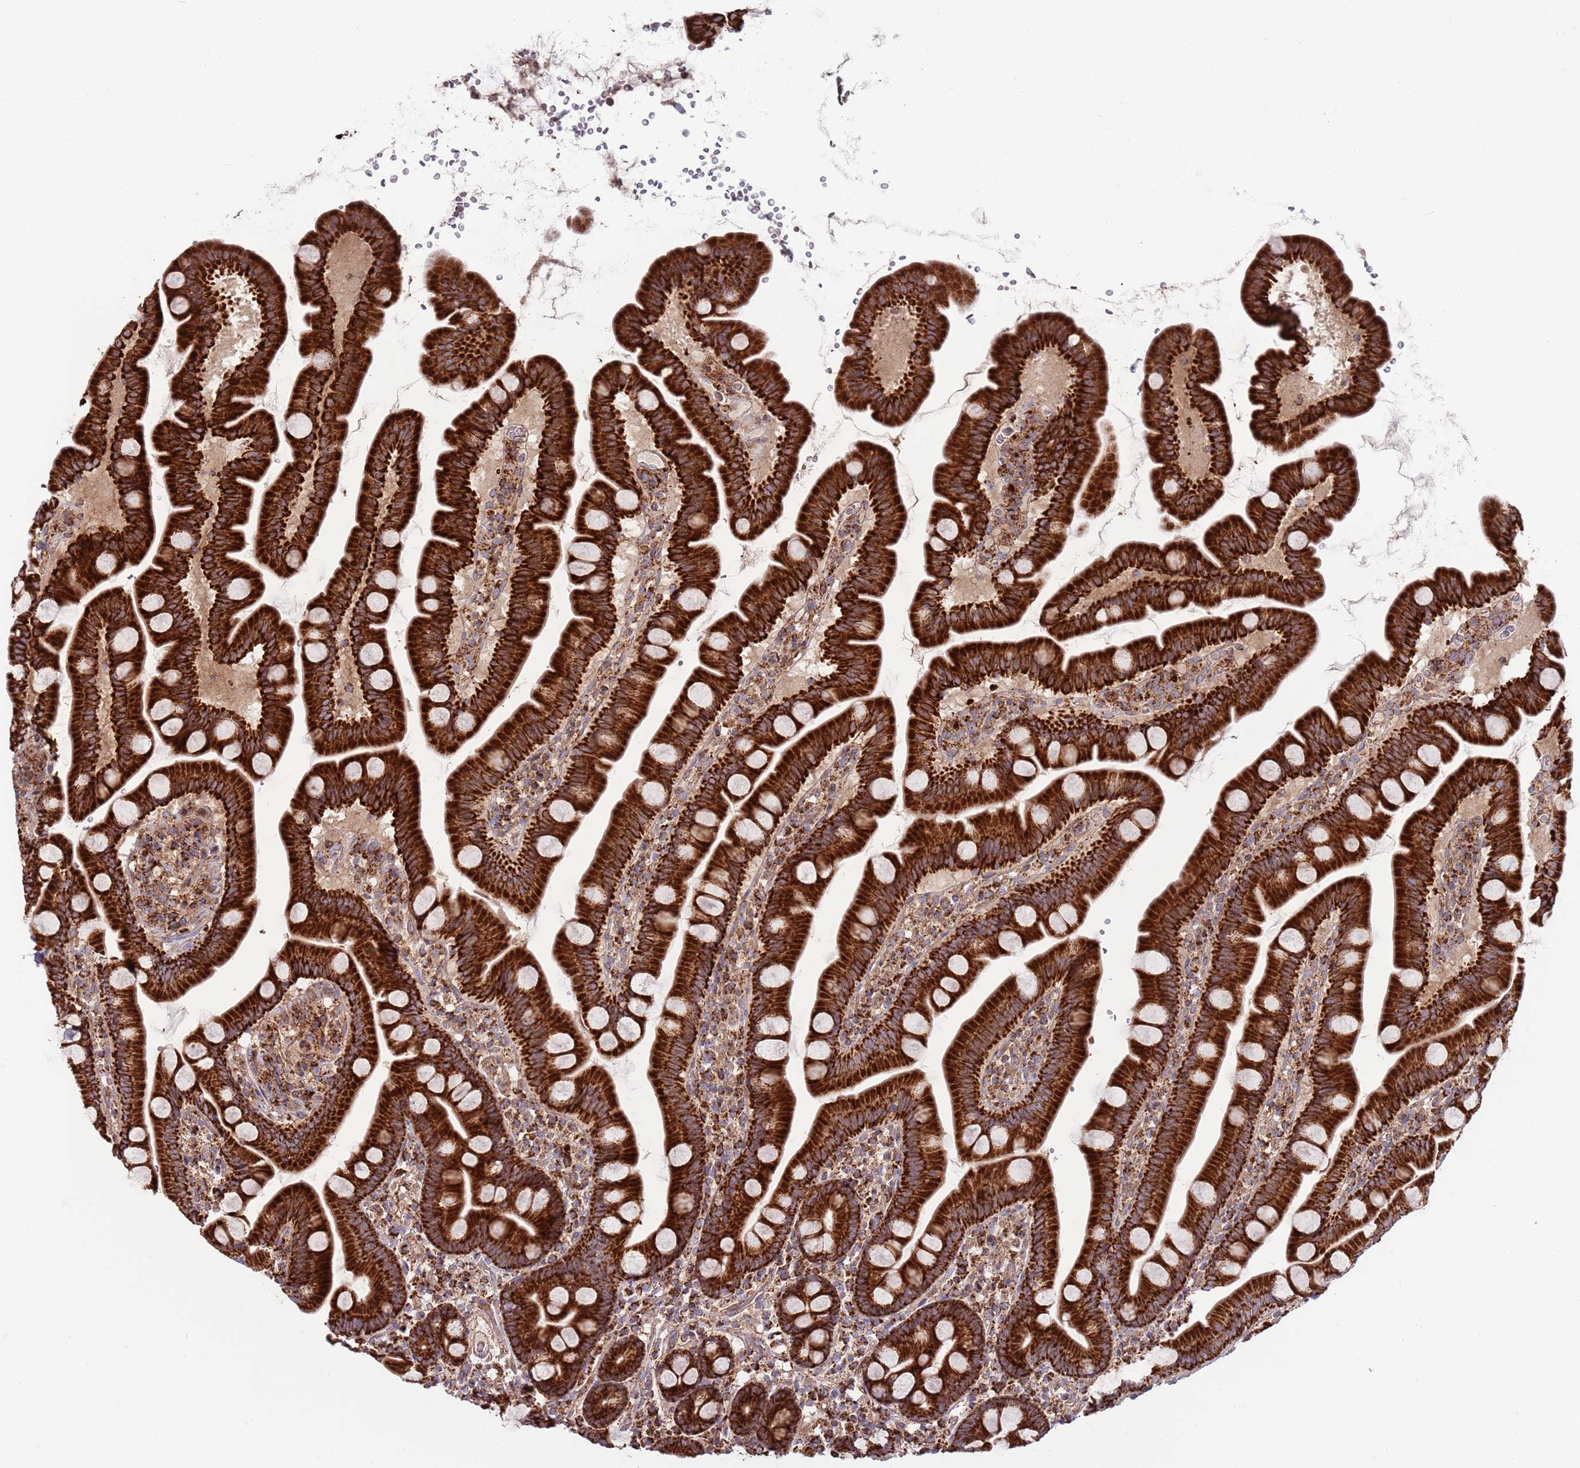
{"staining": {"intensity": "strong", "quantity": ">75%", "location": "cytoplasmic/membranous"}, "tissue": "small intestine", "cell_type": "Glandular cells", "image_type": "normal", "snomed": [{"axis": "morphology", "description": "Normal tissue, NOS"}, {"axis": "topography", "description": "Small intestine"}], "caption": "Strong cytoplasmic/membranous staining for a protein is identified in about >75% of glandular cells of unremarkable small intestine using immunohistochemistry.", "gene": "ATP5PD", "patient": {"sex": "female", "age": 68}}